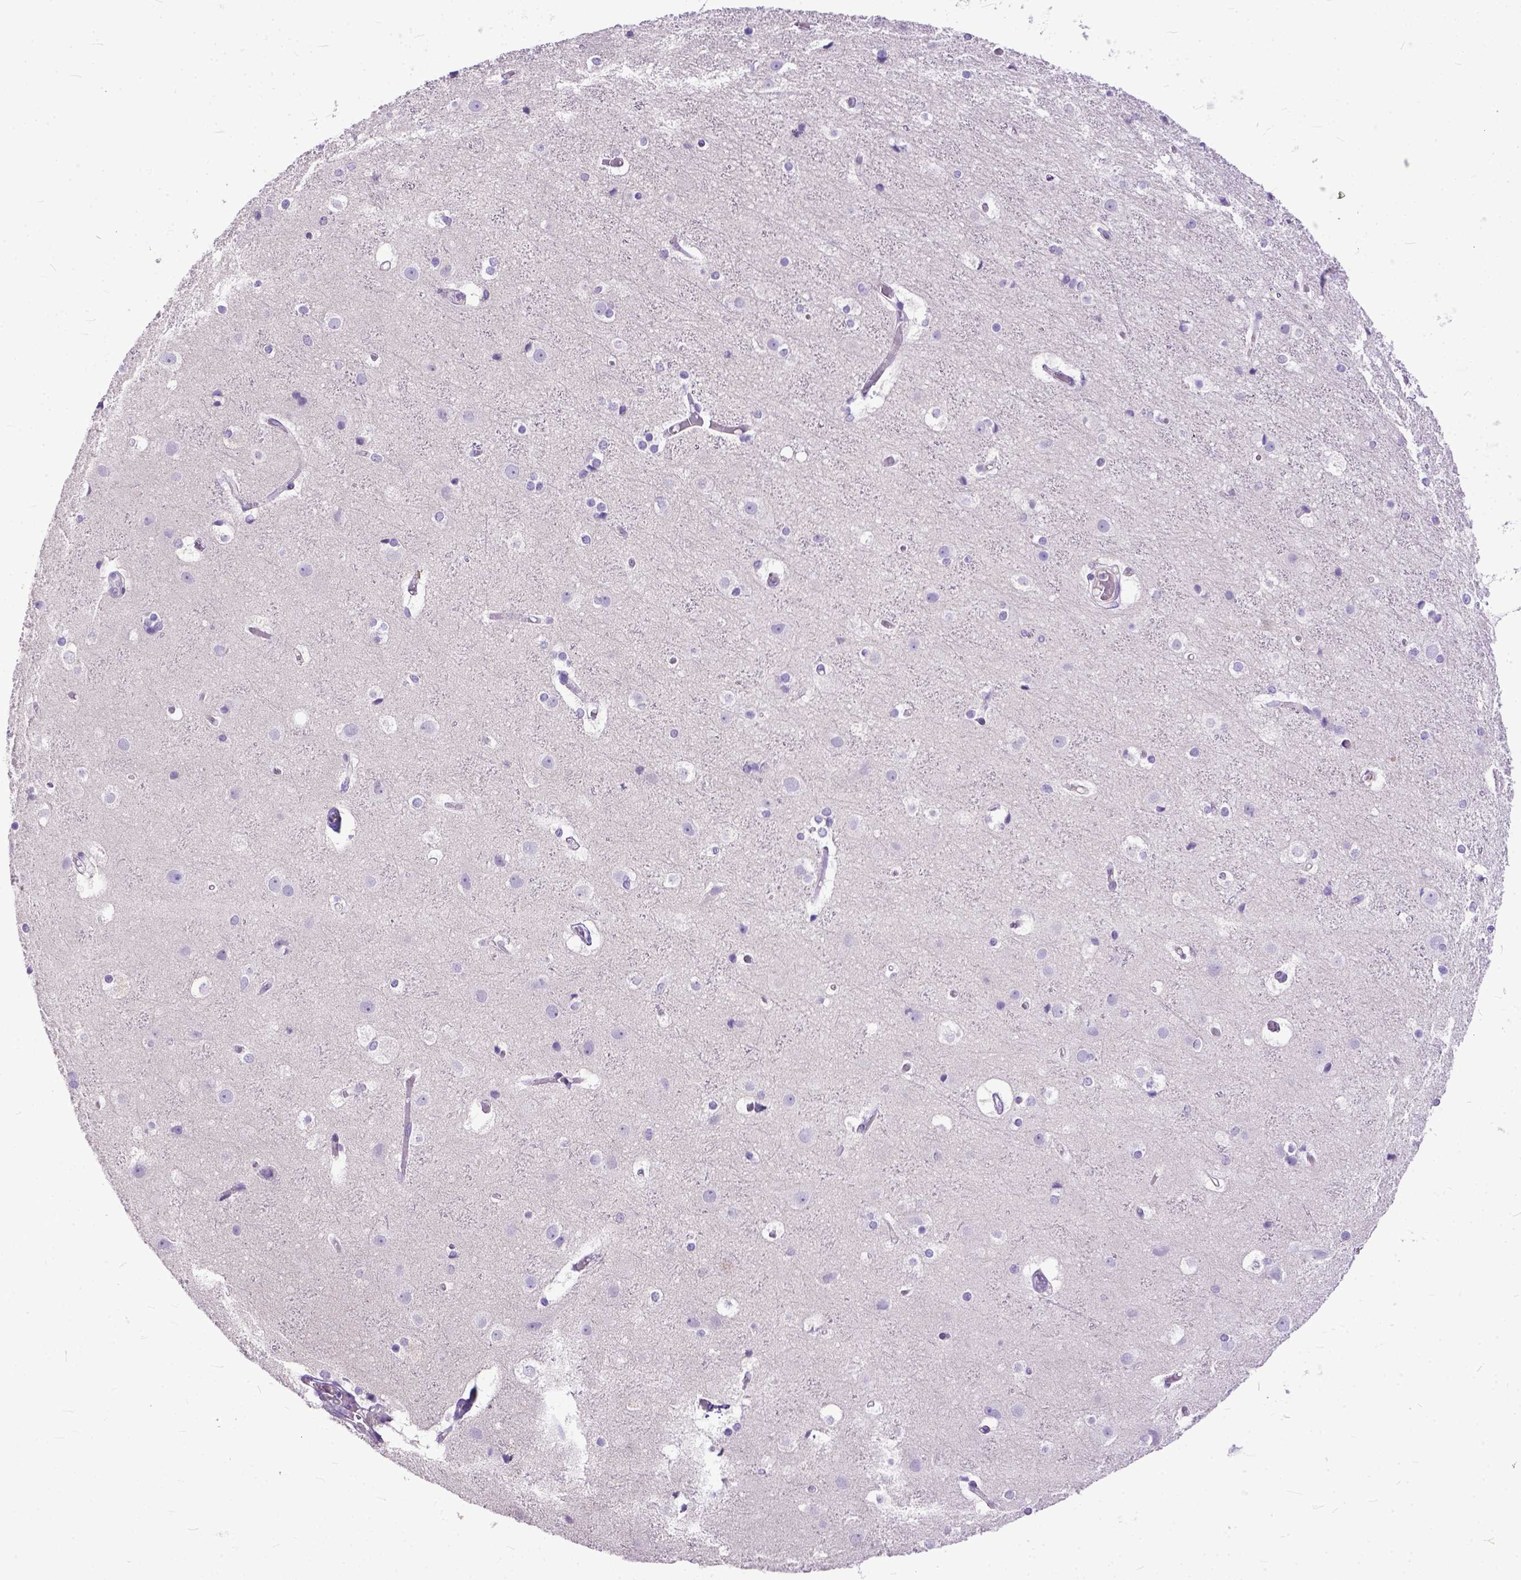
{"staining": {"intensity": "negative", "quantity": "none", "location": "none"}, "tissue": "cerebral cortex", "cell_type": "Endothelial cells", "image_type": "normal", "snomed": [{"axis": "morphology", "description": "Normal tissue, NOS"}, {"axis": "topography", "description": "Cerebral cortex"}], "caption": "This is an immunohistochemistry (IHC) image of benign cerebral cortex. There is no expression in endothelial cells.", "gene": "PLK5", "patient": {"sex": "female", "age": 52}}